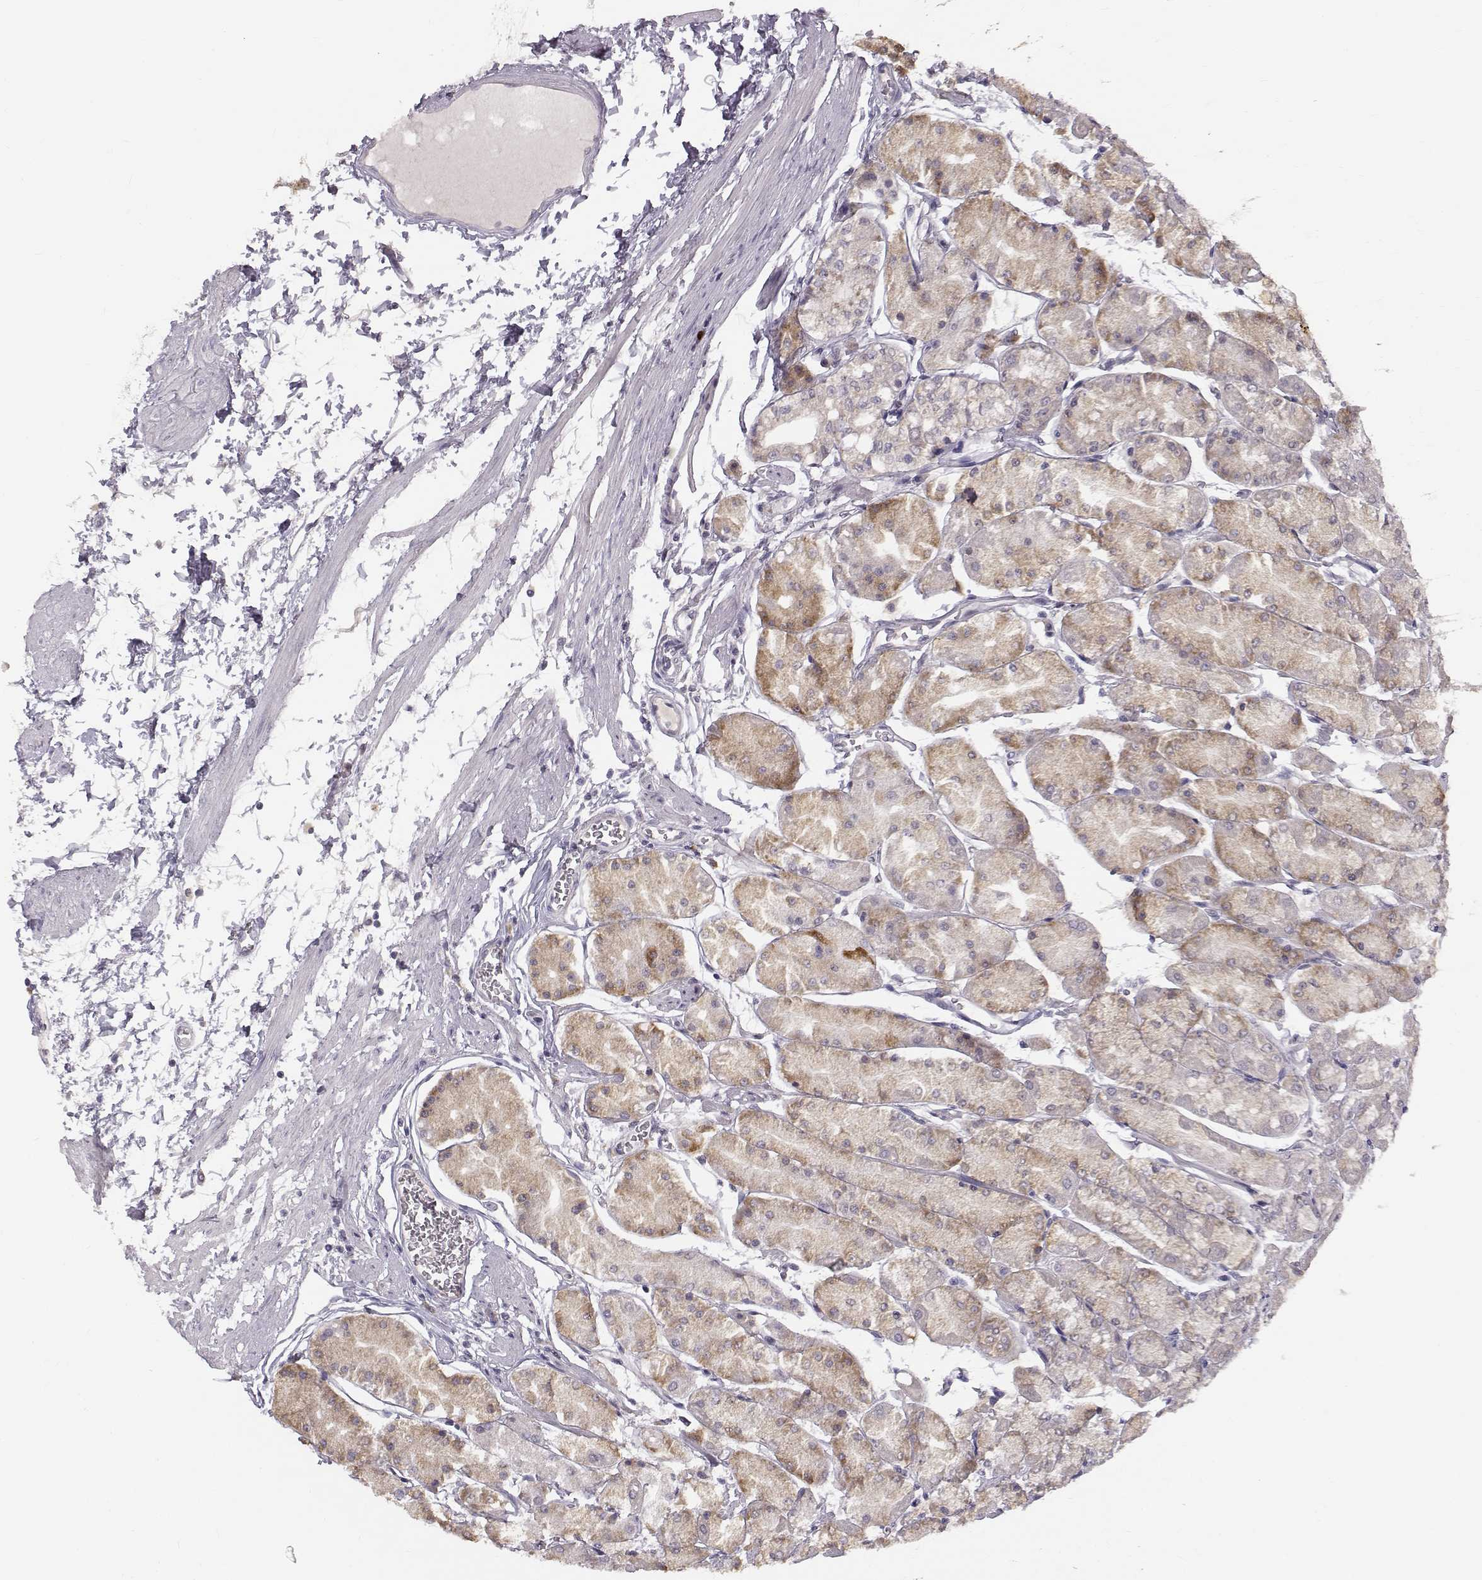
{"staining": {"intensity": "moderate", "quantity": "25%-75%", "location": "cytoplasmic/membranous"}, "tissue": "stomach", "cell_type": "Glandular cells", "image_type": "normal", "snomed": [{"axis": "morphology", "description": "Normal tissue, NOS"}, {"axis": "topography", "description": "Stomach, upper"}], "caption": "This photomicrograph shows immunohistochemistry (IHC) staining of unremarkable stomach, with medium moderate cytoplasmic/membranous expression in approximately 25%-75% of glandular cells.", "gene": "ACSL6", "patient": {"sex": "male", "age": 60}}